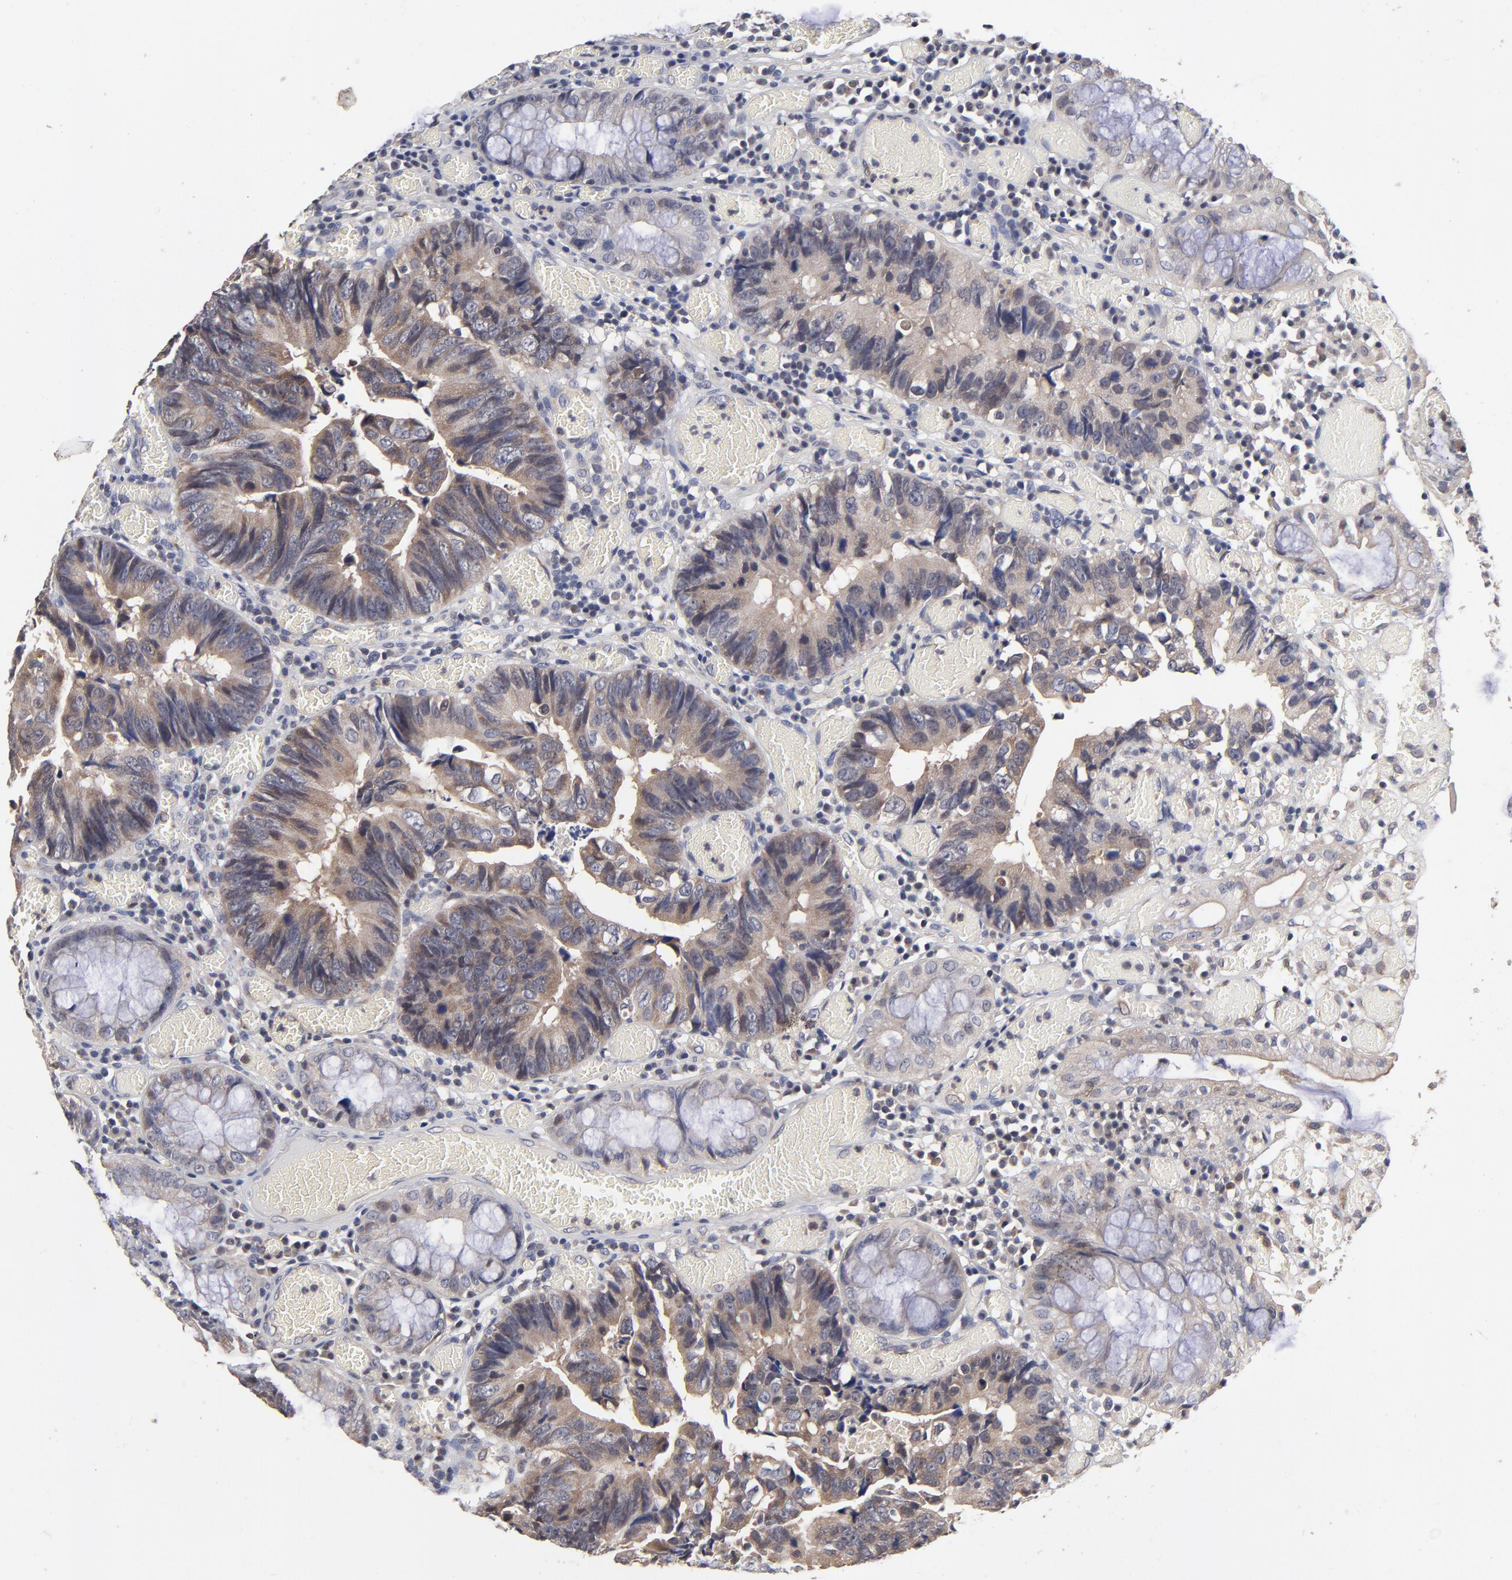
{"staining": {"intensity": "weak", "quantity": ">75%", "location": "cytoplasmic/membranous"}, "tissue": "colorectal cancer", "cell_type": "Tumor cells", "image_type": "cancer", "snomed": [{"axis": "morphology", "description": "Adenocarcinoma, NOS"}, {"axis": "topography", "description": "Rectum"}], "caption": "A micrograph of colorectal cancer stained for a protein reveals weak cytoplasmic/membranous brown staining in tumor cells.", "gene": "PCMT1", "patient": {"sex": "female", "age": 98}}